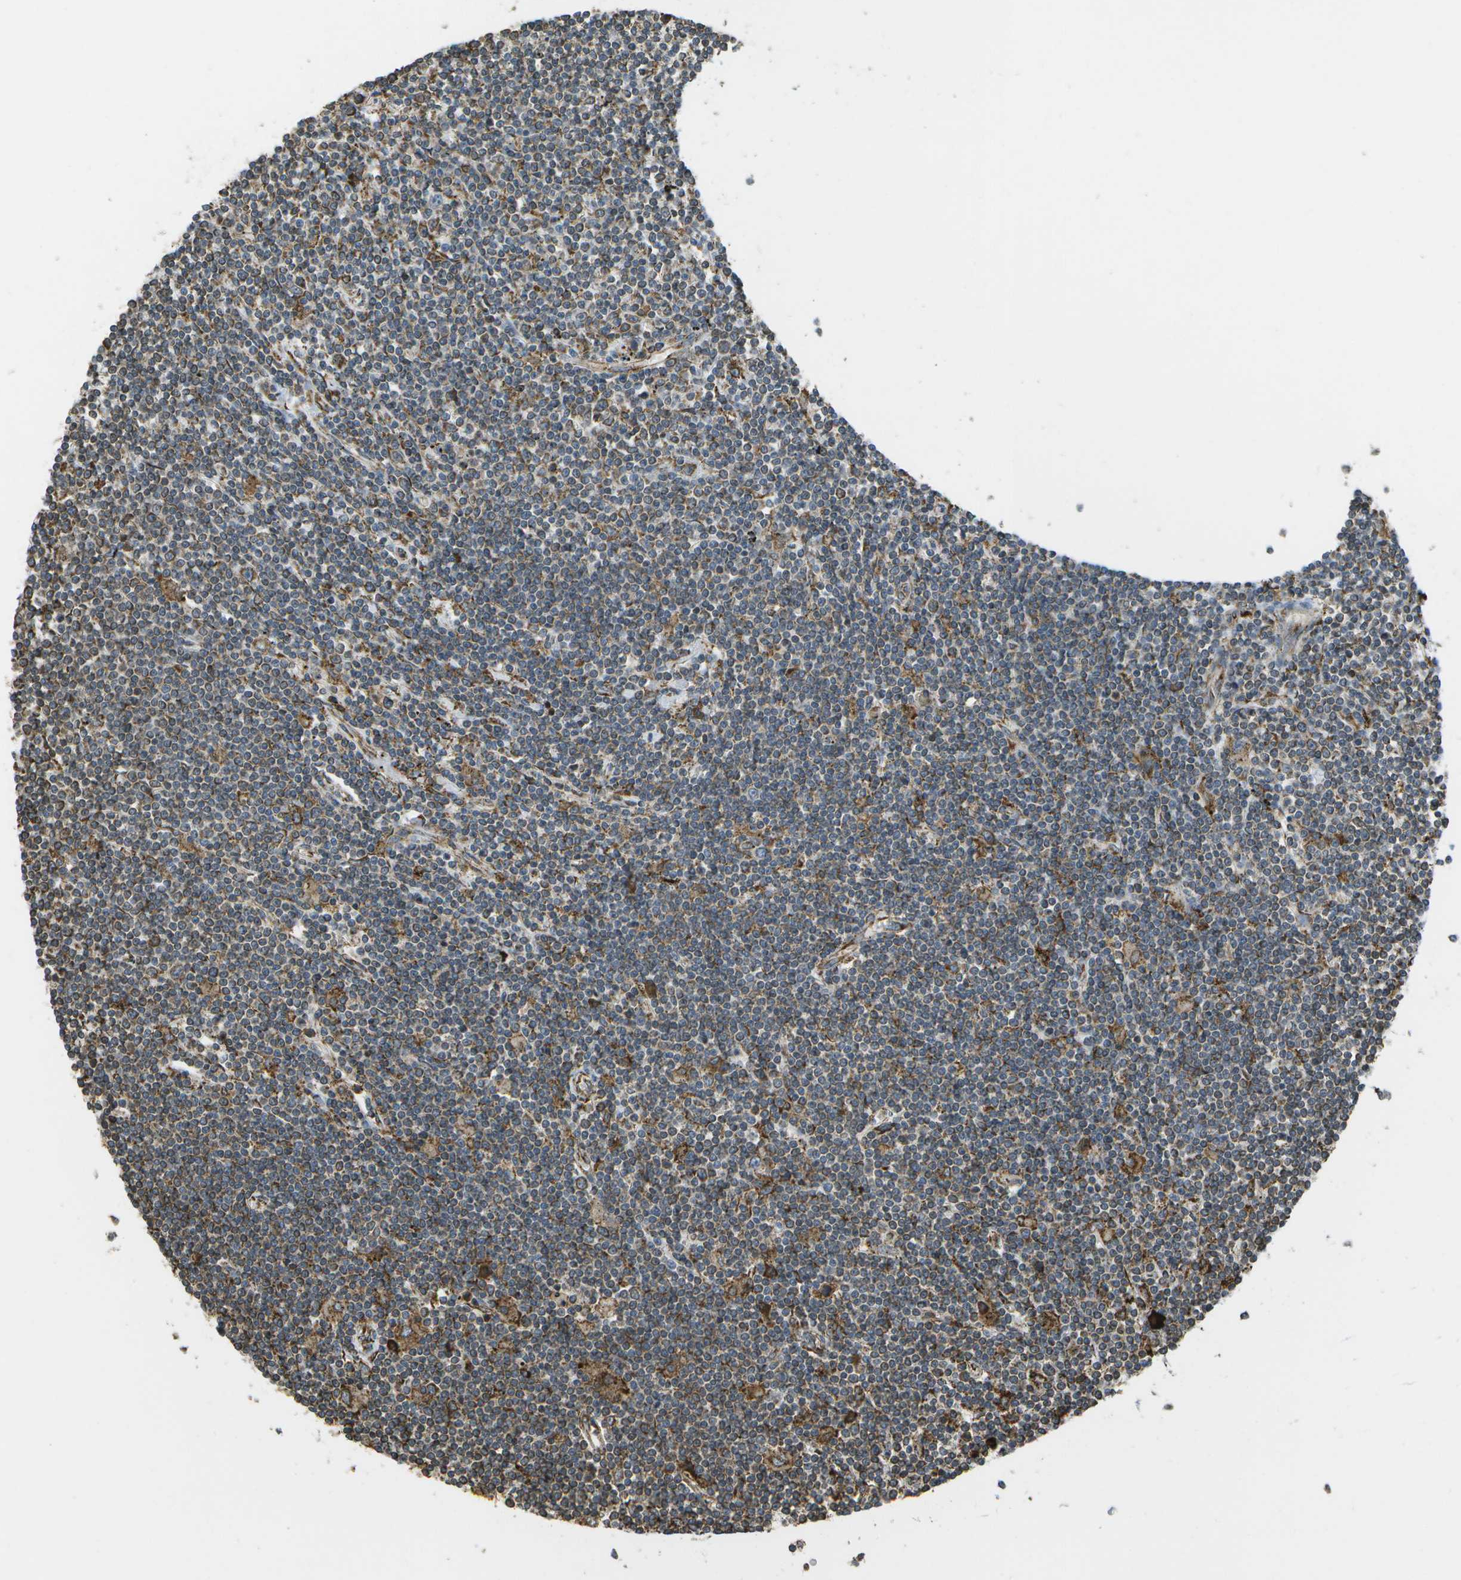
{"staining": {"intensity": "weak", "quantity": "<25%", "location": "cytoplasmic/membranous"}, "tissue": "lymphoma", "cell_type": "Tumor cells", "image_type": "cancer", "snomed": [{"axis": "morphology", "description": "Malignant lymphoma, non-Hodgkin's type, Low grade"}, {"axis": "topography", "description": "Spleen"}], "caption": "DAB immunohistochemical staining of malignant lymphoma, non-Hodgkin's type (low-grade) demonstrates no significant positivity in tumor cells. Brightfield microscopy of immunohistochemistry stained with DAB (3,3'-diaminobenzidine) (brown) and hematoxylin (blue), captured at high magnification.", "gene": "PDIA4", "patient": {"sex": "male", "age": 76}}